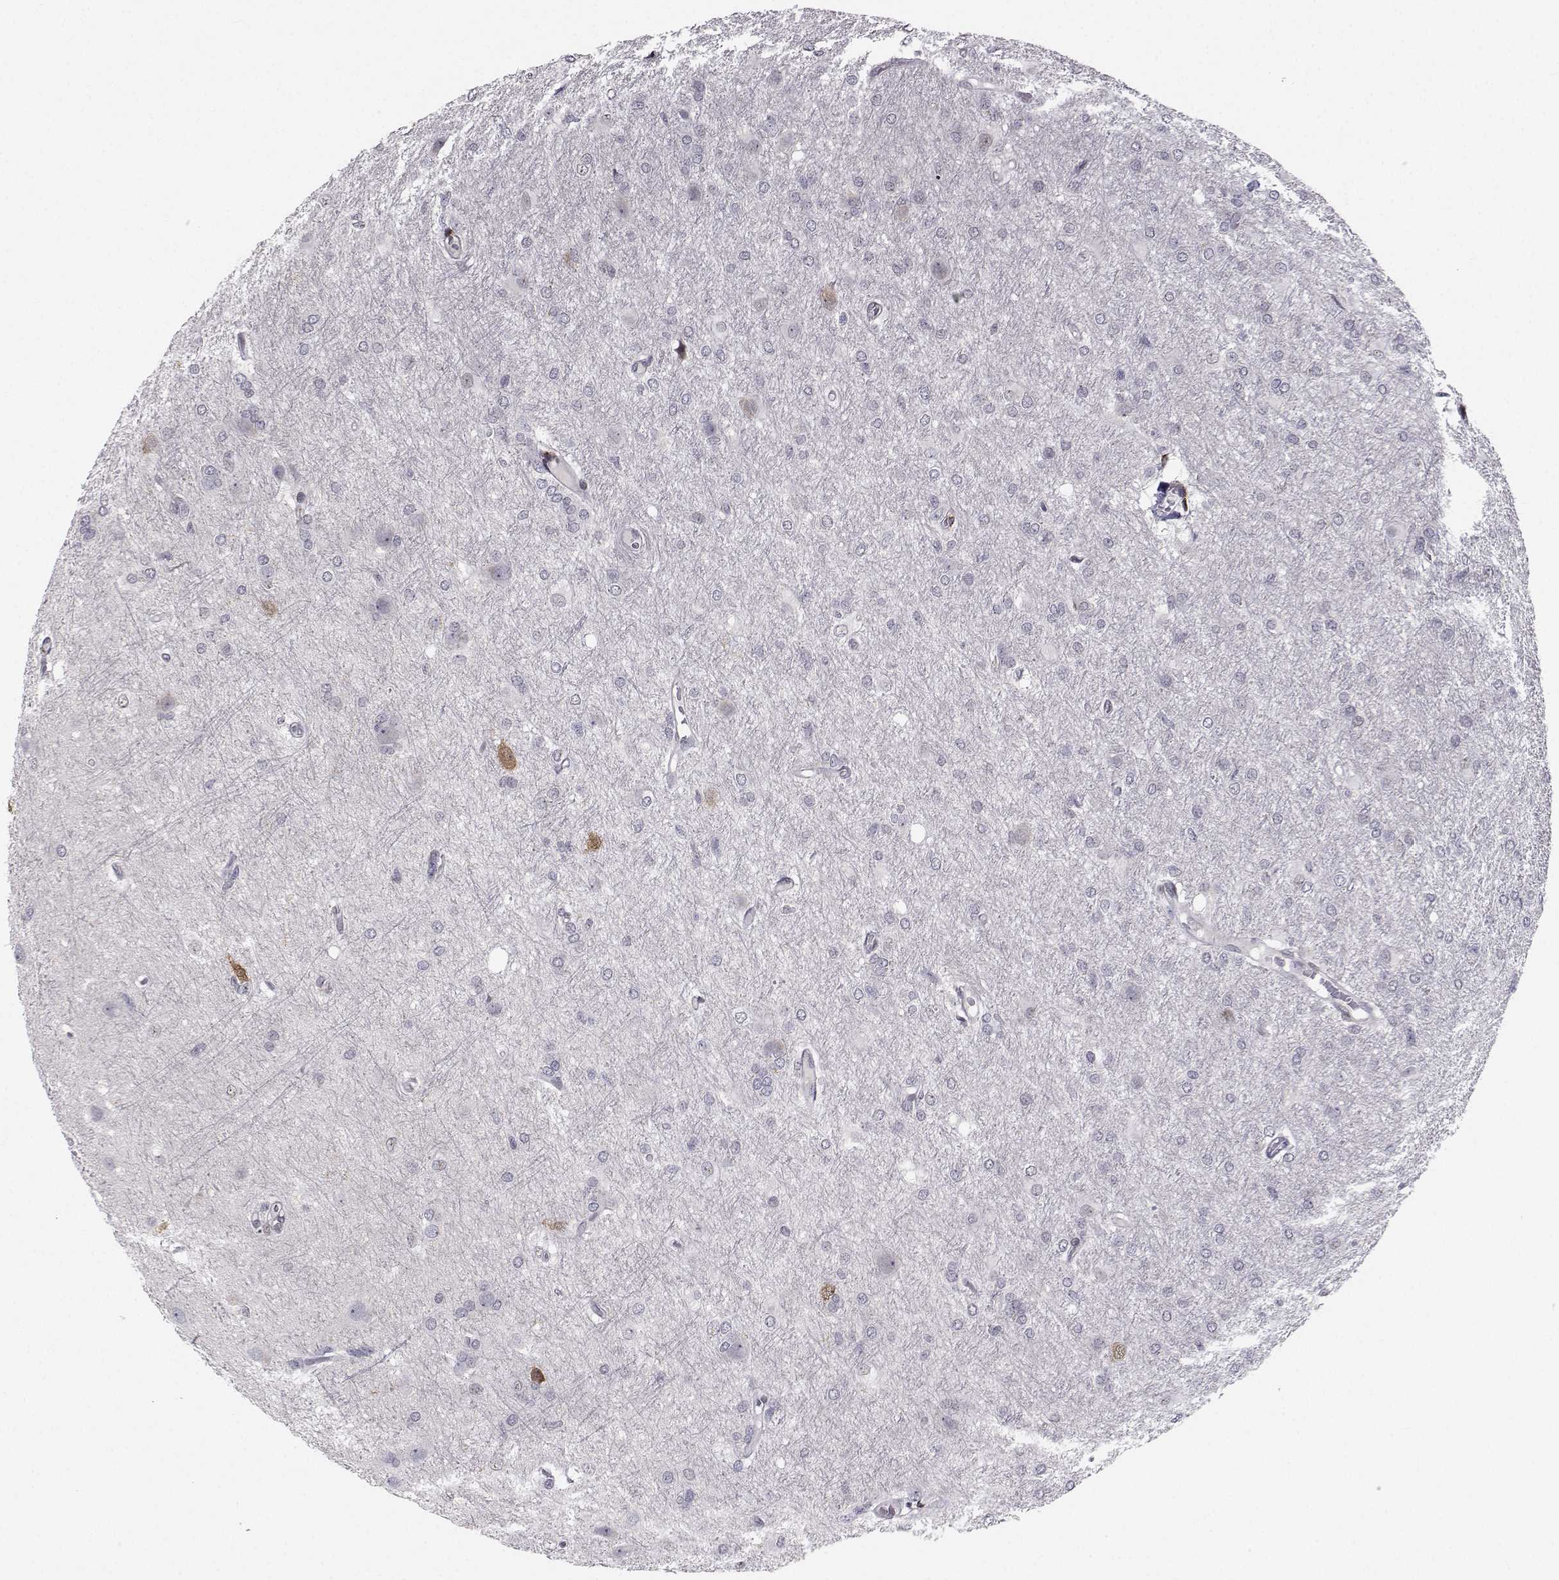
{"staining": {"intensity": "negative", "quantity": "none", "location": "none"}, "tissue": "glioma", "cell_type": "Tumor cells", "image_type": "cancer", "snomed": [{"axis": "morphology", "description": "Glioma, malignant, High grade"}, {"axis": "topography", "description": "Brain"}], "caption": "Immunohistochemical staining of human glioma exhibits no significant positivity in tumor cells. The staining was performed using DAB to visualize the protein expression in brown, while the nuclei were stained in blue with hematoxylin (Magnification: 20x).", "gene": "PCP4L1", "patient": {"sex": "male", "age": 68}}